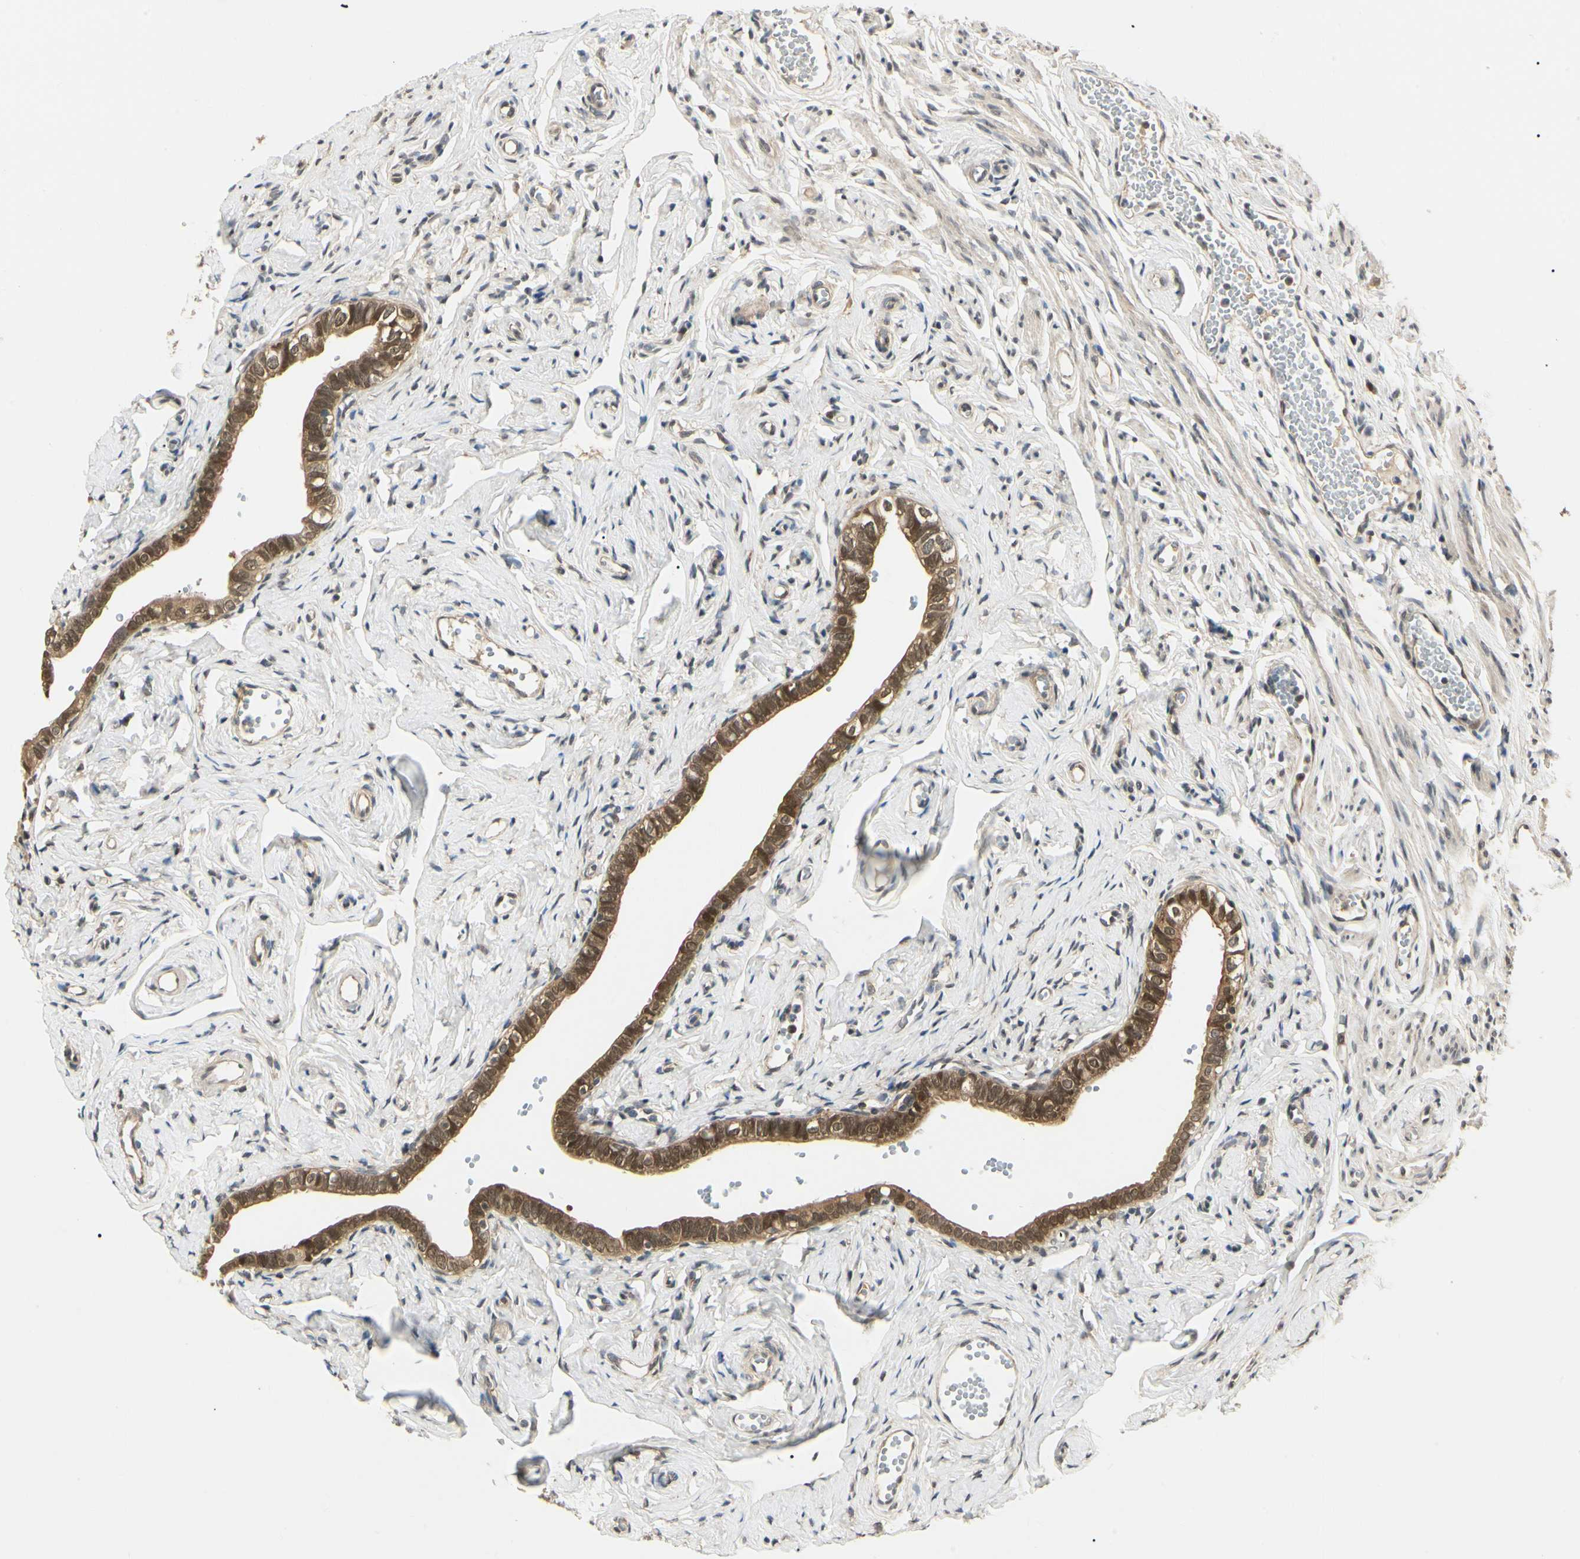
{"staining": {"intensity": "strong", "quantity": ">75%", "location": "cytoplasmic/membranous,nuclear"}, "tissue": "fallopian tube", "cell_type": "Glandular cells", "image_type": "normal", "snomed": [{"axis": "morphology", "description": "Normal tissue, NOS"}, {"axis": "topography", "description": "Fallopian tube"}], "caption": "Immunohistochemical staining of unremarkable human fallopian tube displays strong cytoplasmic/membranous,nuclear protein expression in approximately >75% of glandular cells.", "gene": "UBE2Z", "patient": {"sex": "female", "age": 71}}